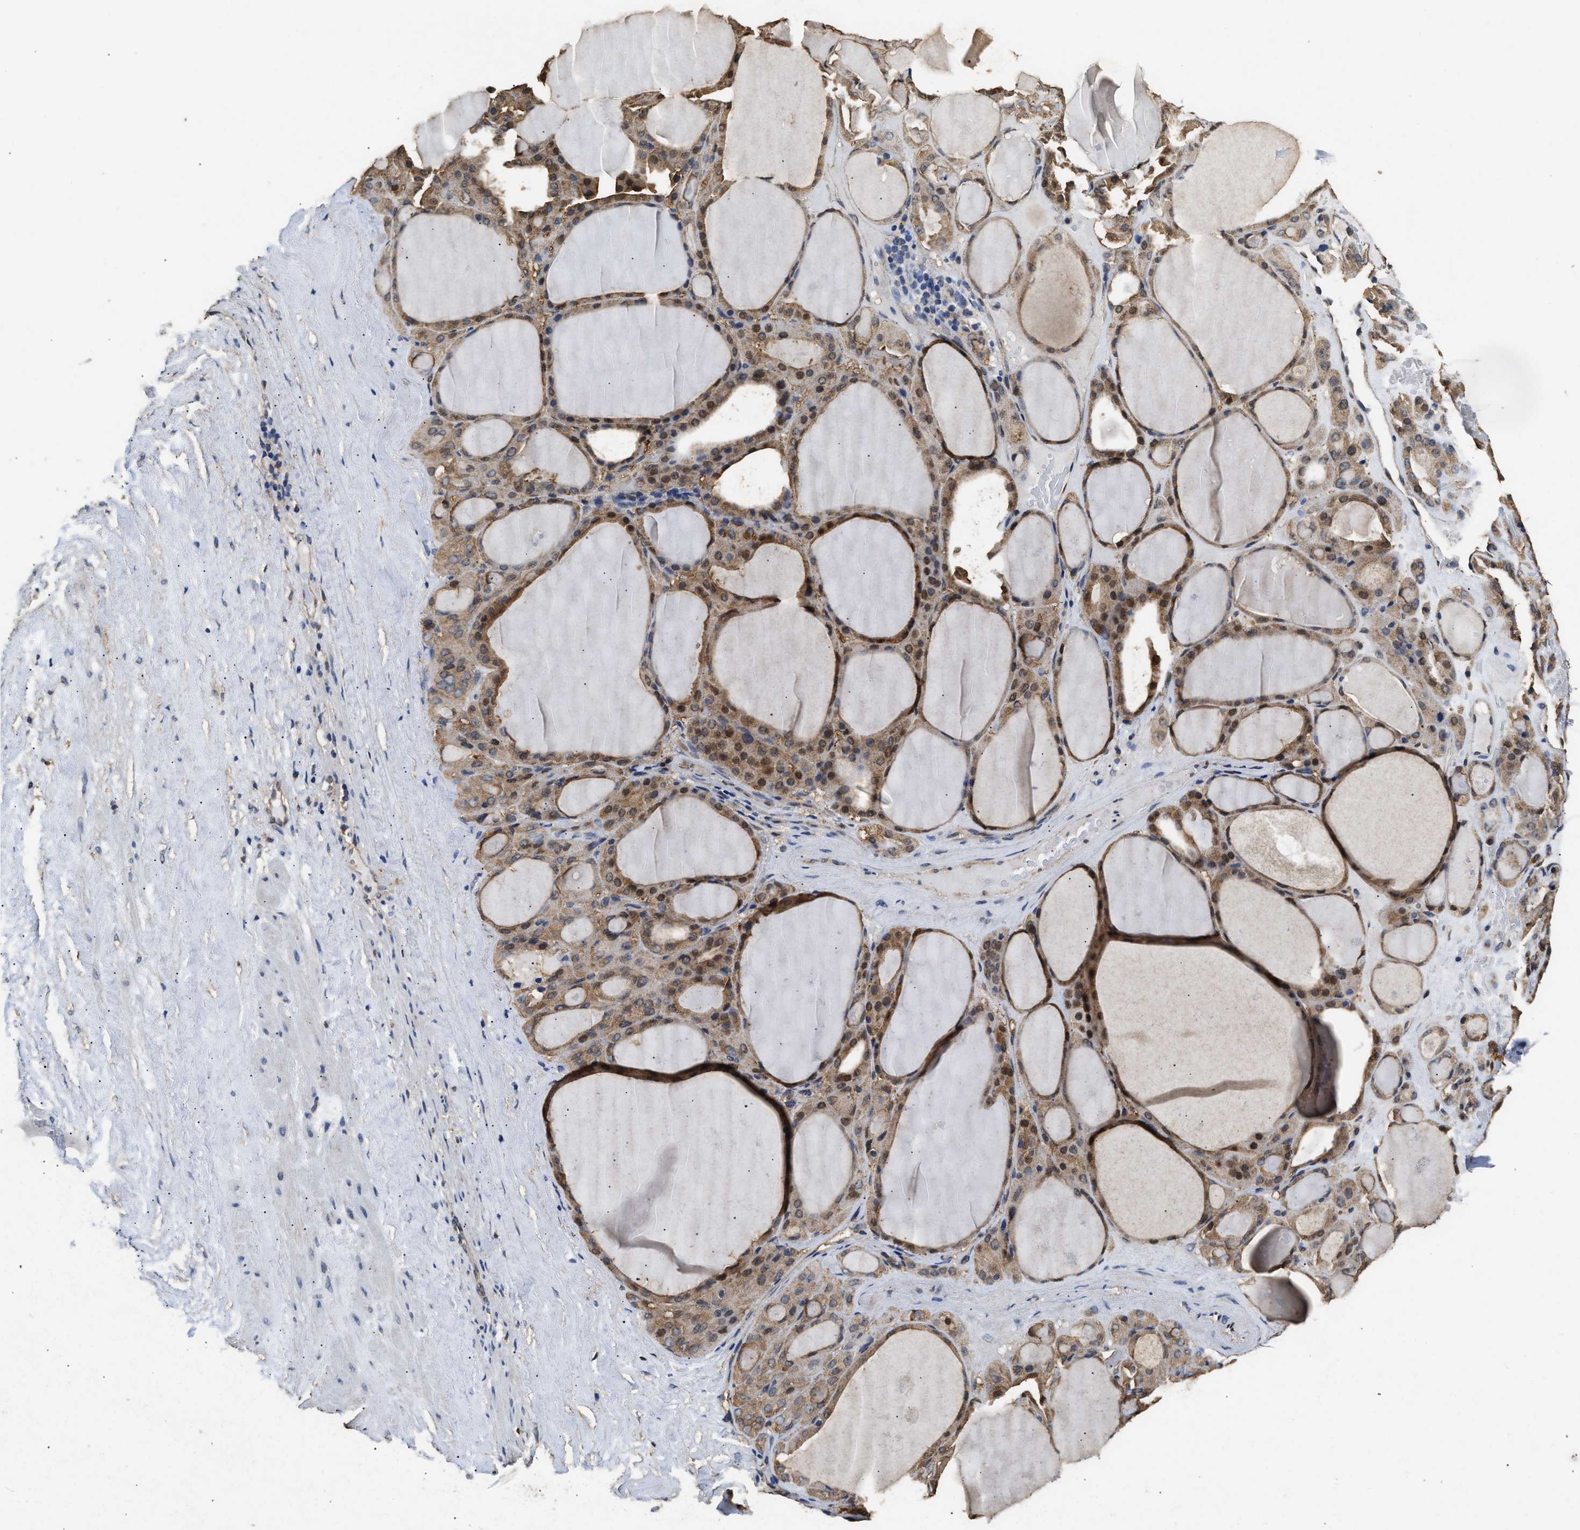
{"staining": {"intensity": "moderate", "quantity": ">75%", "location": "cytoplasmic/membranous,nuclear"}, "tissue": "thyroid gland", "cell_type": "Glandular cells", "image_type": "normal", "snomed": [{"axis": "morphology", "description": "Normal tissue, NOS"}, {"axis": "morphology", "description": "Carcinoma, NOS"}, {"axis": "topography", "description": "Thyroid gland"}], "caption": "Immunohistochemical staining of benign thyroid gland shows >75% levels of moderate cytoplasmic/membranous,nuclear protein staining in approximately >75% of glandular cells.", "gene": "YWHAE", "patient": {"sex": "female", "age": 86}}